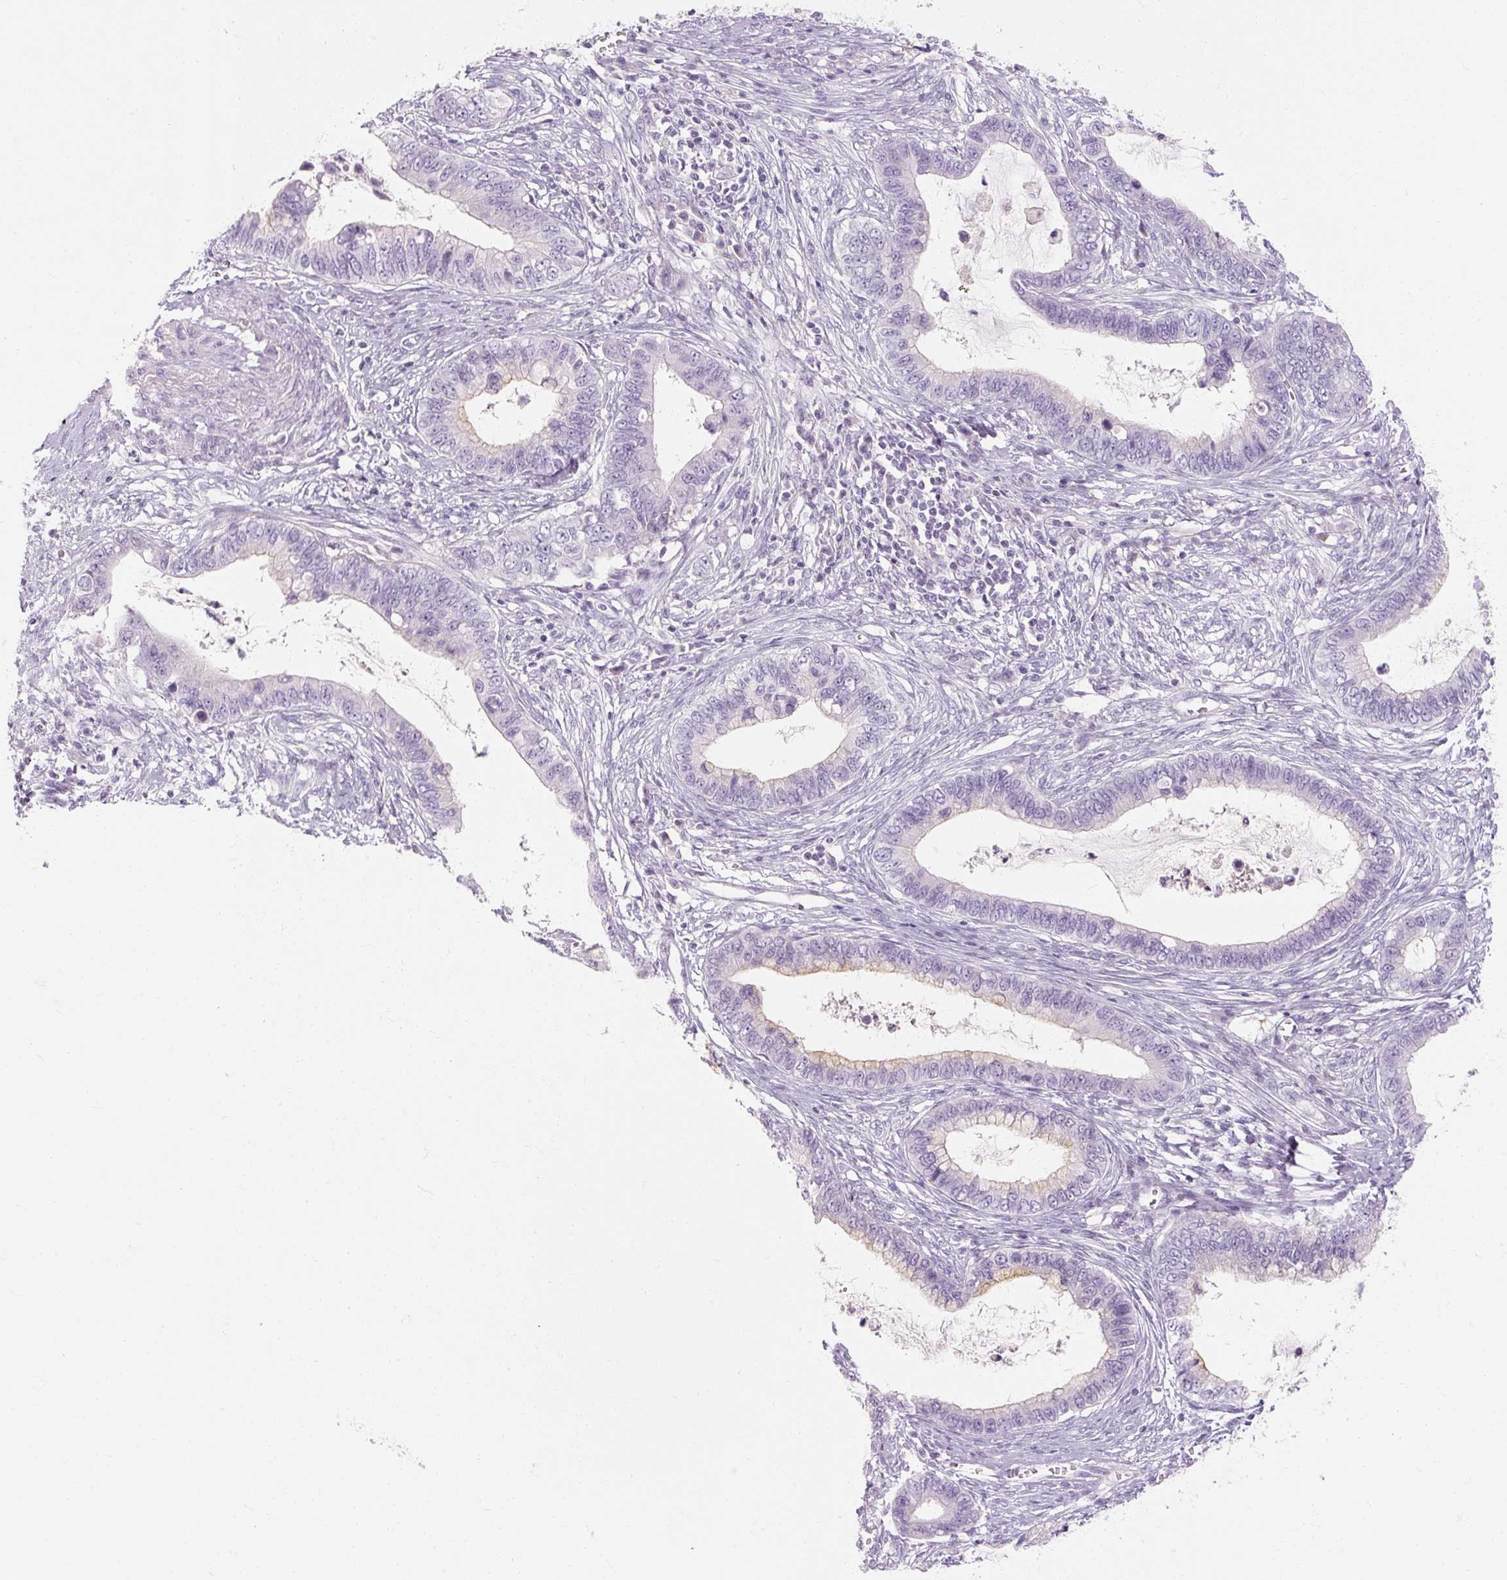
{"staining": {"intensity": "weak", "quantity": "<25%", "location": "cytoplasmic/membranous"}, "tissue": "cervical cancer", "cell_type": "Tumor cells", "image_type": "cancer", "snomed": [{"axis": "morphology", "description": "Adenocarcinoma, NOS"}, {"axis": "topography", "description": "Cervix"}], "caption": "This is an IHC image of cervical cancer (adenocarcinoma). There is no positivity in tumor cells.", "gene": "NFE2L3", "patient": {"sex": "female", "age": 44}}